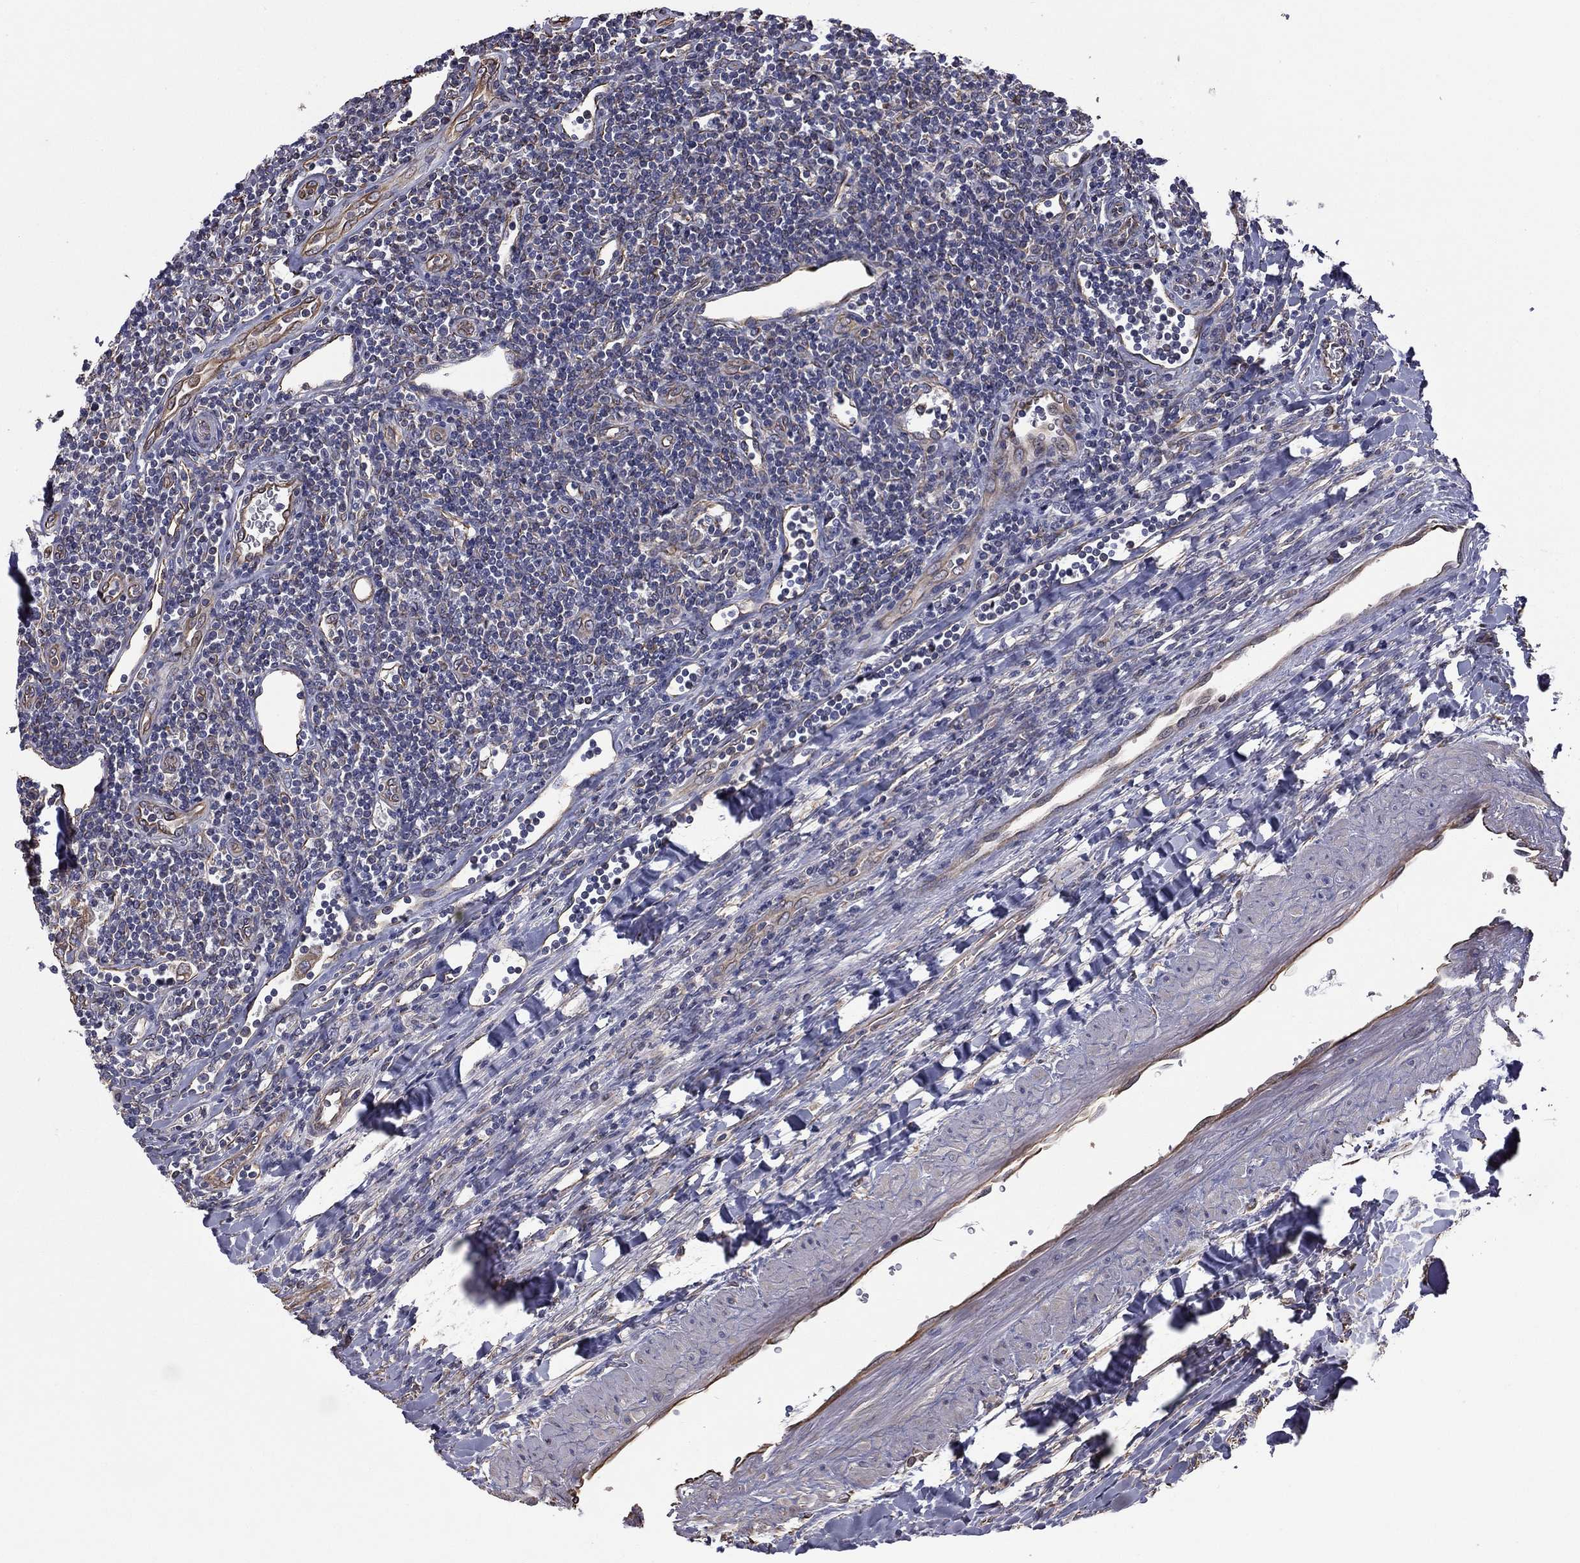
{"staining": {"intensity": "weak", "quantity": ">75%", "location": "cytoplasmic/membranous"}, "tissue": "lymphoma", "cell_type": "Tumor cells", "image_type": "cancer", "snomed": [{"axis": "morphology", "description": "Hodgkin's disease, NOS"}, {"axis": "topography", "description": "Lymph node"}], "caption": "Immunohistochemistry (IHC) of human Hodgkin's disease exhibits low levels of weak cytoplasmic/membranous staining in about >75% of tumor cells. (brown staining indicates protein expression, while blue staining denotes nuclei).", "gene": "SCUBE1", "patient": {"sex": "male", "age": 40}}